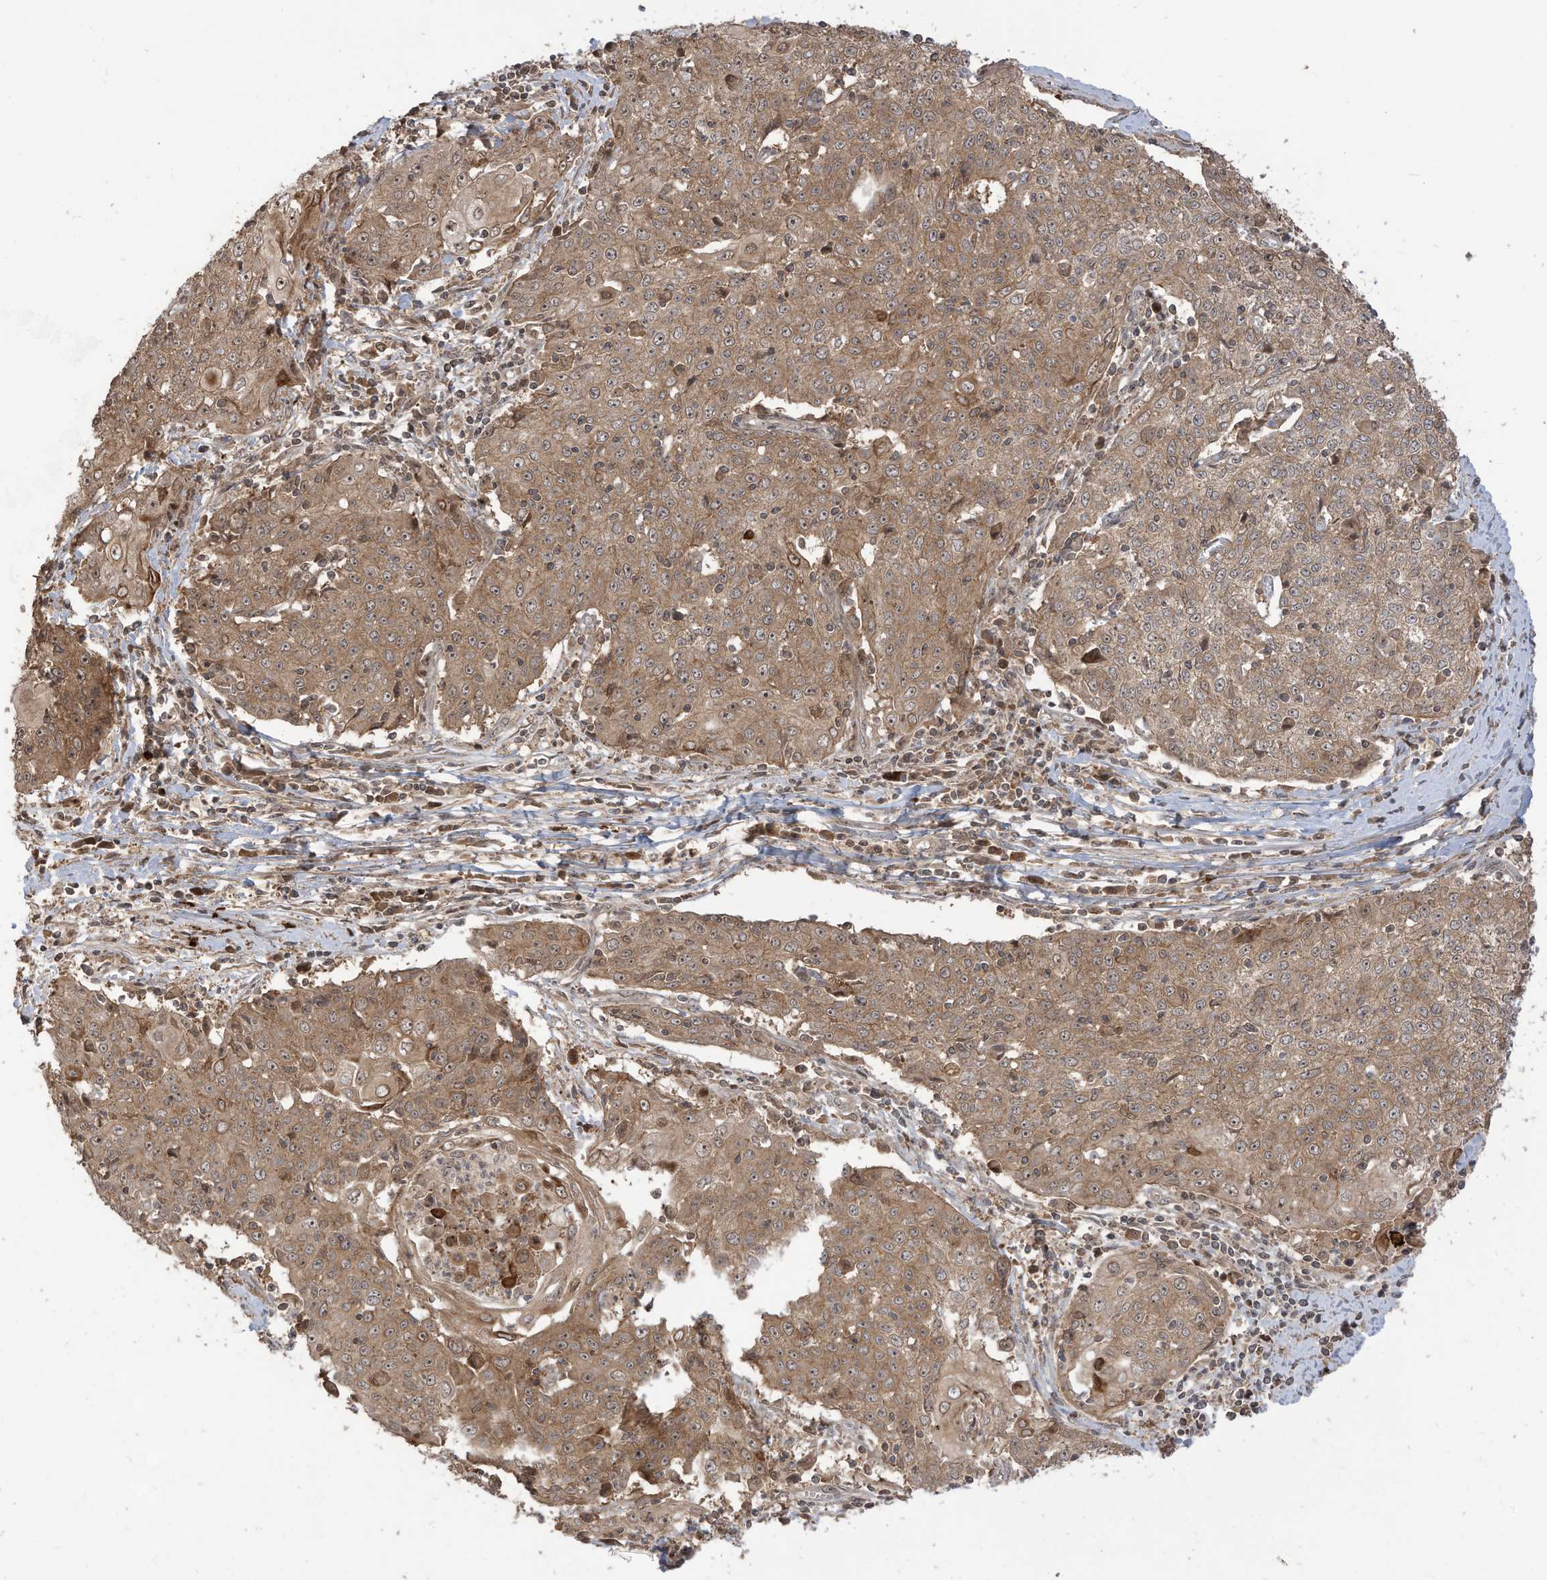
{"staining": {"intensity": "moderate", "quantity": ">75%", "location": "cytoplasmic/membranous"}, "tissue": "cervical cancer", "cell_type": "Tumor cells", "image_type": "cancer", "snomed": [{"axis": "morphology", "description": "Squamous cell carcinoma, NOS"}, {"axis": "topography", "description": "Cervix"}], "caption": "A medium amount of moderate cytoplasmic/membranous staining is present in about >75% of tumor cells in cervical squamous cell carcinoma tissue.", "gene": "CARF", "patient": {"sex": "female", "age": 48}}